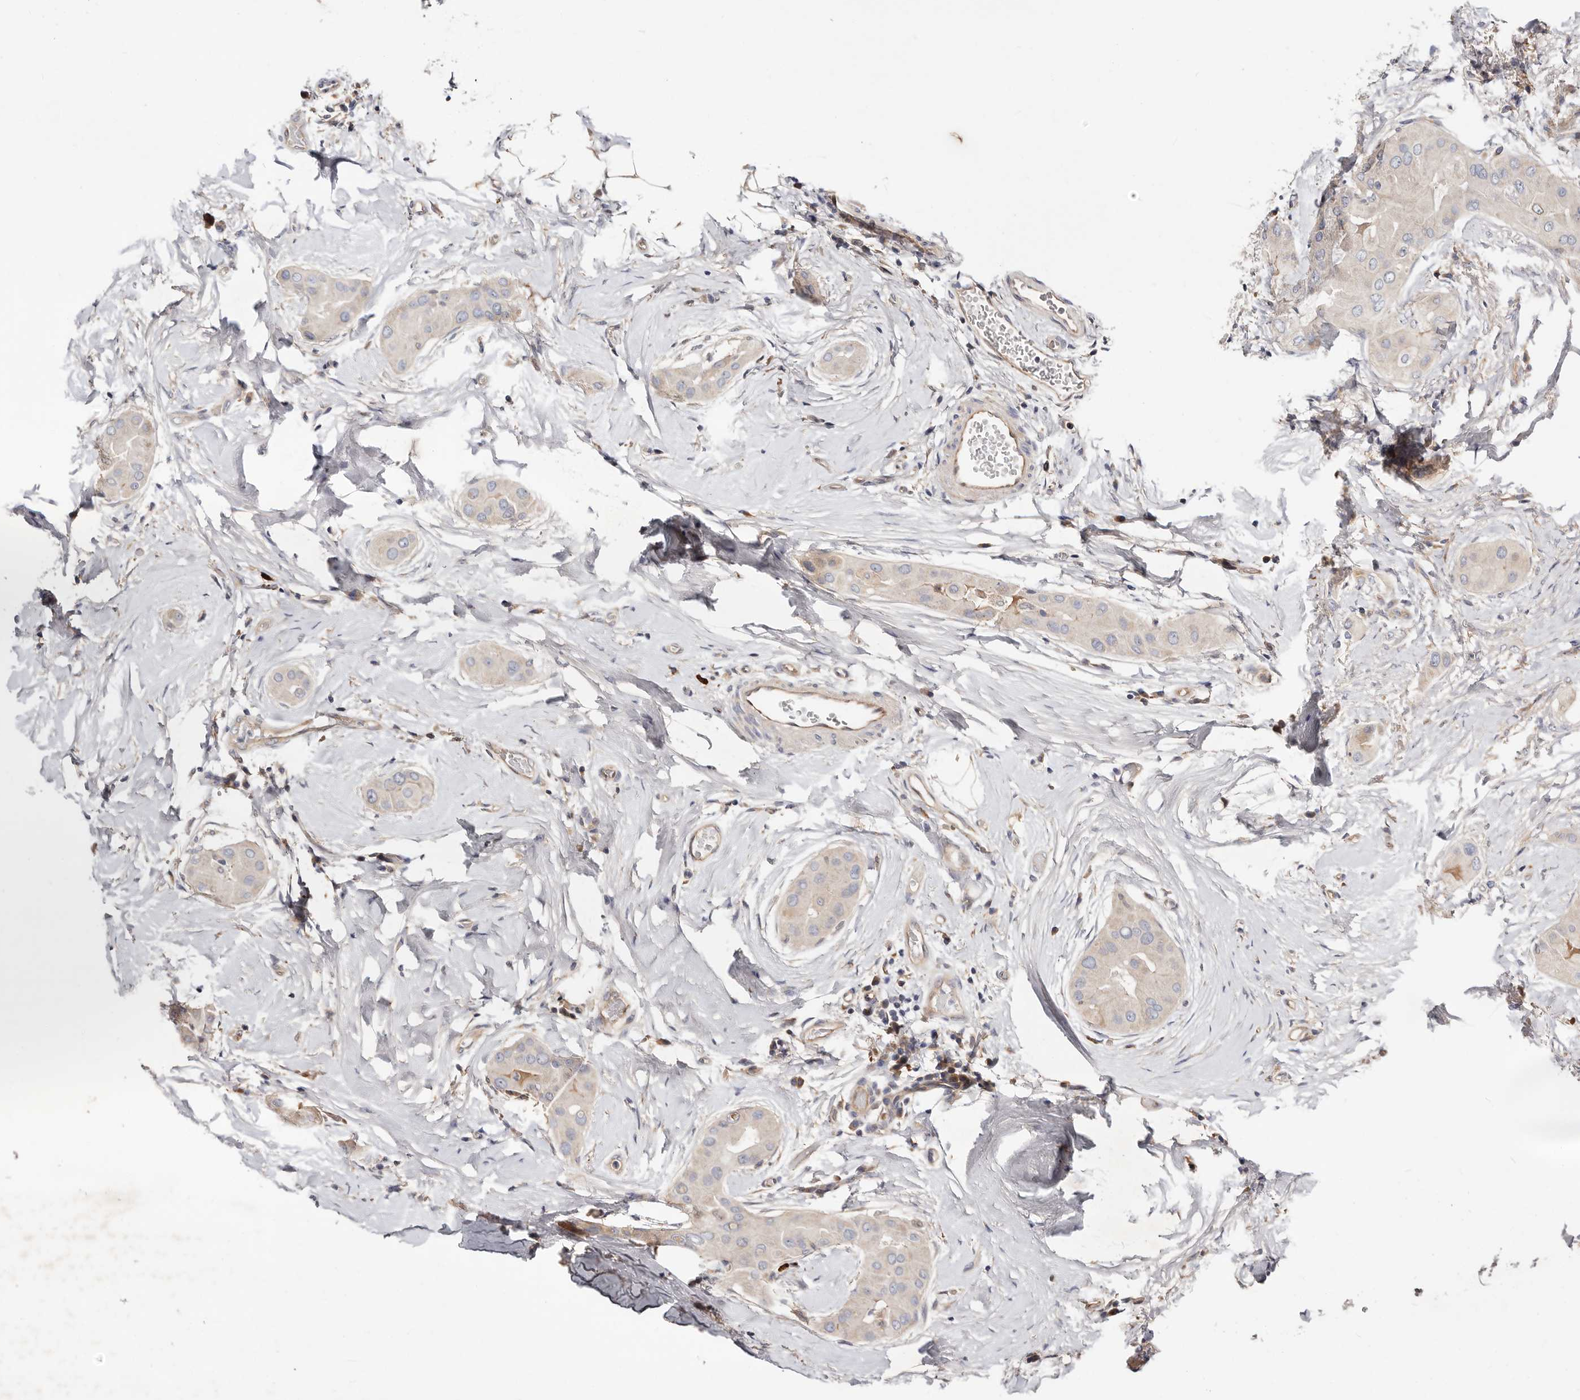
{"staining": {"intensity": "negative", "quantity": "none", "location": "none"}, "tissue": "thyroid cancer", "cell_type": "Tumor cells", "image_type": "cancer", "snomed": [{"axis": "morphology", "description": "Papillary adenocarcinoma, NOS"}, {"axis": "topography", "description": "Thyroid gland"}], "caption": "The image reveals no significant positivity in tumor cells of thyroid cancer.", "gene": "MACF1", "patient": {"sex": "male", "age": 33}}